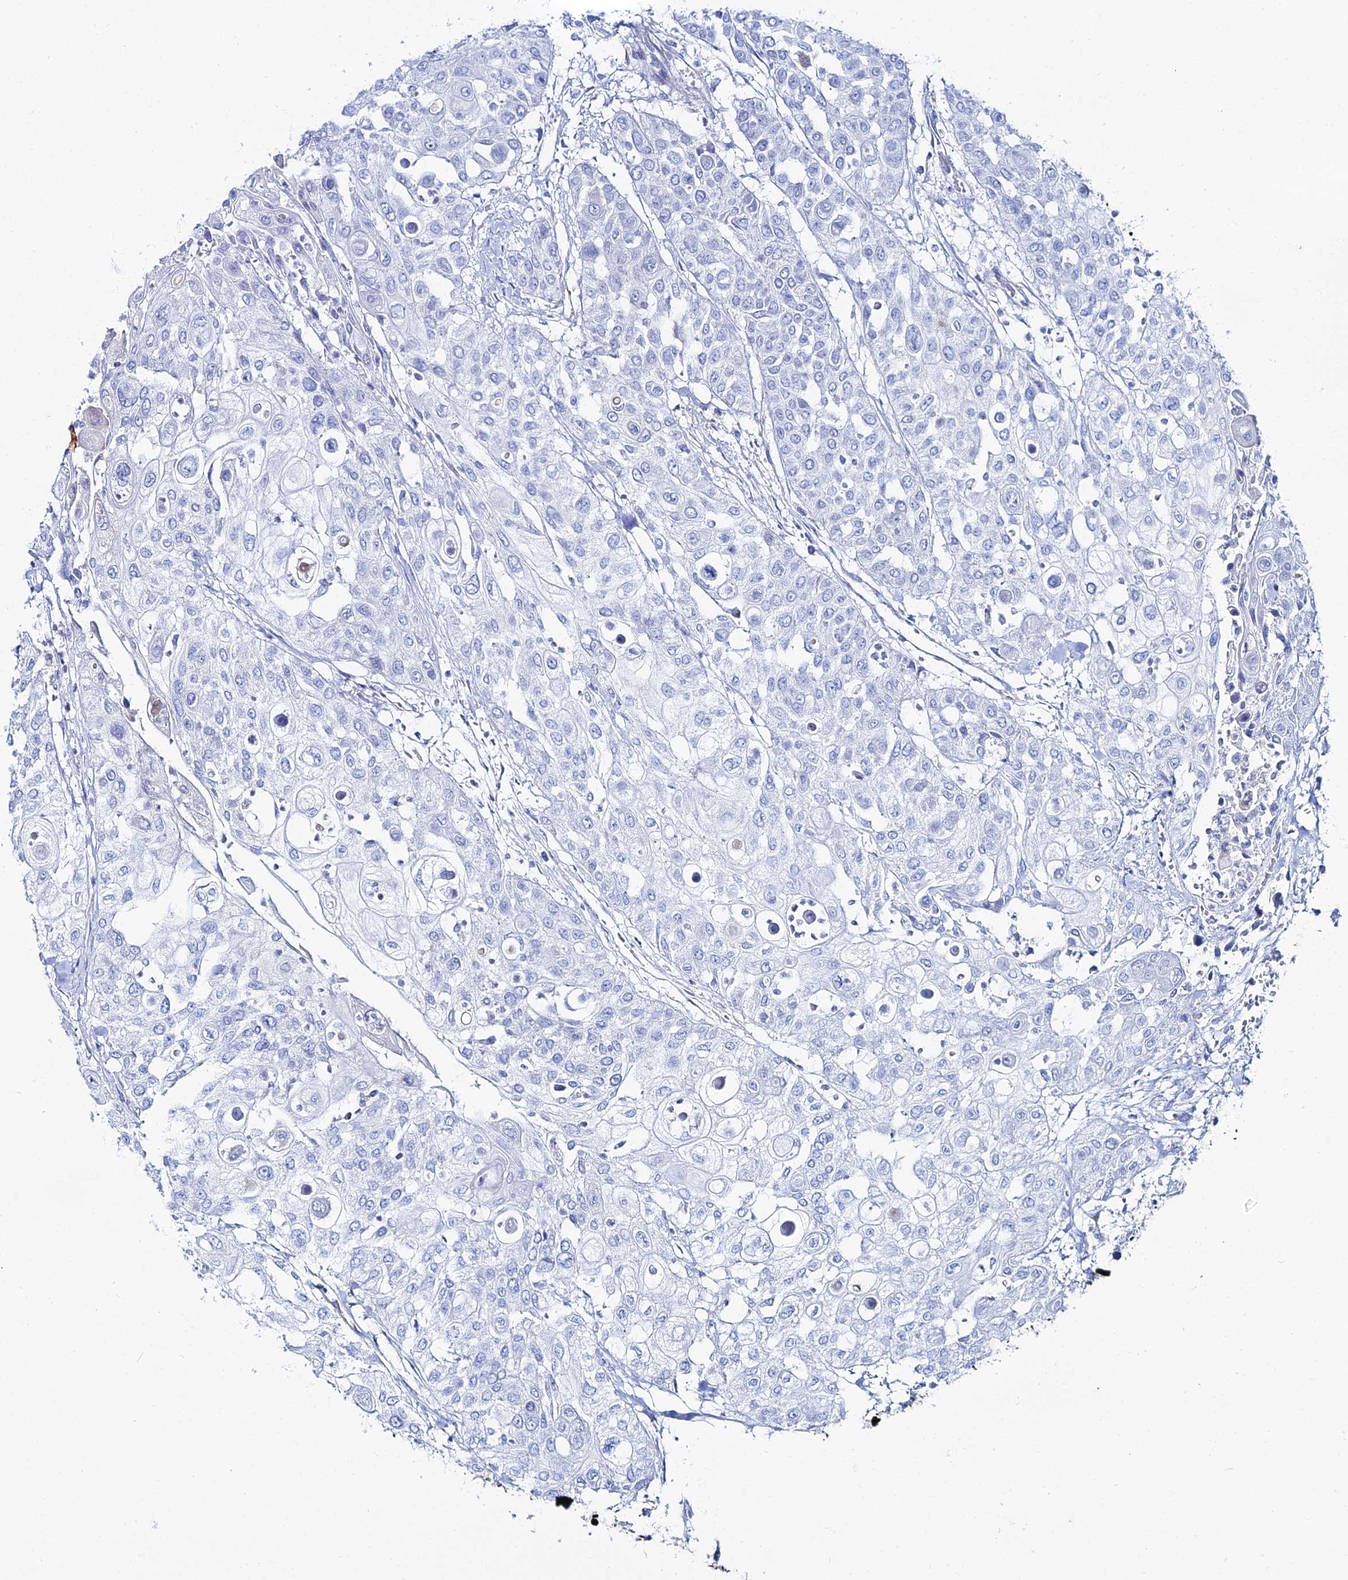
{"staining": {"intensity": "negative", "quantity": "none", "location": "none"}, "tissue": "urothelial cancer", "cell_type": "Tumor cells", "image_type": "cancer", "snomed": [{"axis": "morphology", "description": "Urothelial carcinoma, High grade"}, {"axis": "topography", "description": "Urinary bladder"}], "caption": "Urothelial cancer was stained to show a protein in brown. There is no significant positivity in tumor cells.", "gene": "DHX34", "patient": {"sex": "female", "age": 79}}